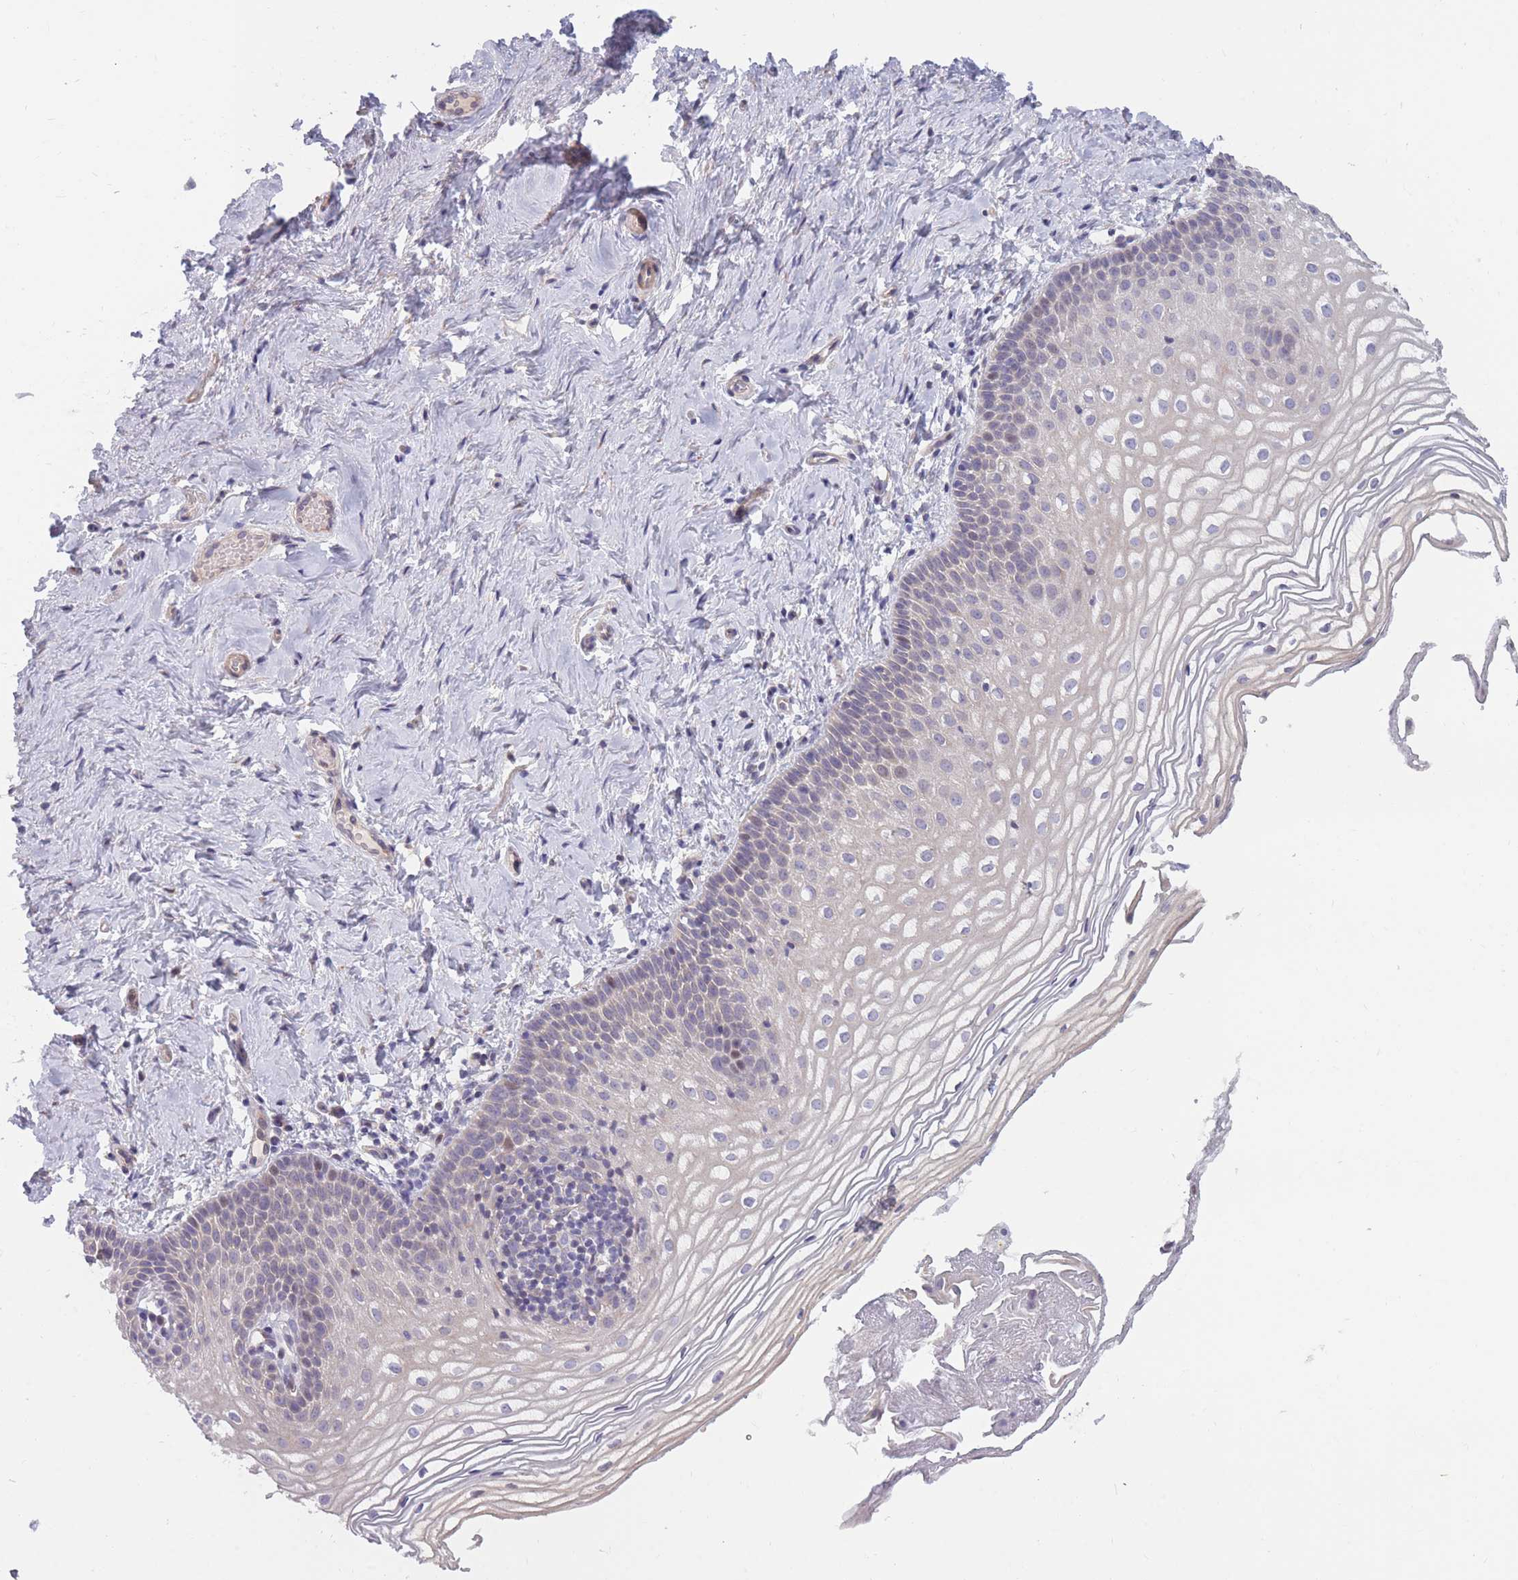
{"staining": {"intensity": "weak", "quantity": "<25%", "location": "nuclear"}, "tissue": "vagina", "cell_type": "Squamous epithelial cells", "image_type": "normal", "snomed": [{"axis": "morphology", "description": "Normal tissue, NOS"}, {"axis": "topography", "description": "Vagina"}], "caption": "The immunohistochemistry histopathology image has no significant expression in squamous epithelial cells of vagina. The staining was performed using DAB (3,3'-diaminobenzidine) to visualize the protein expression in brown, while the nuclei were stained in blue with hematoxylin (Magnification: 20x).", "gene": "CCNQ", "patient": {"sex": "female", "age": 56}}